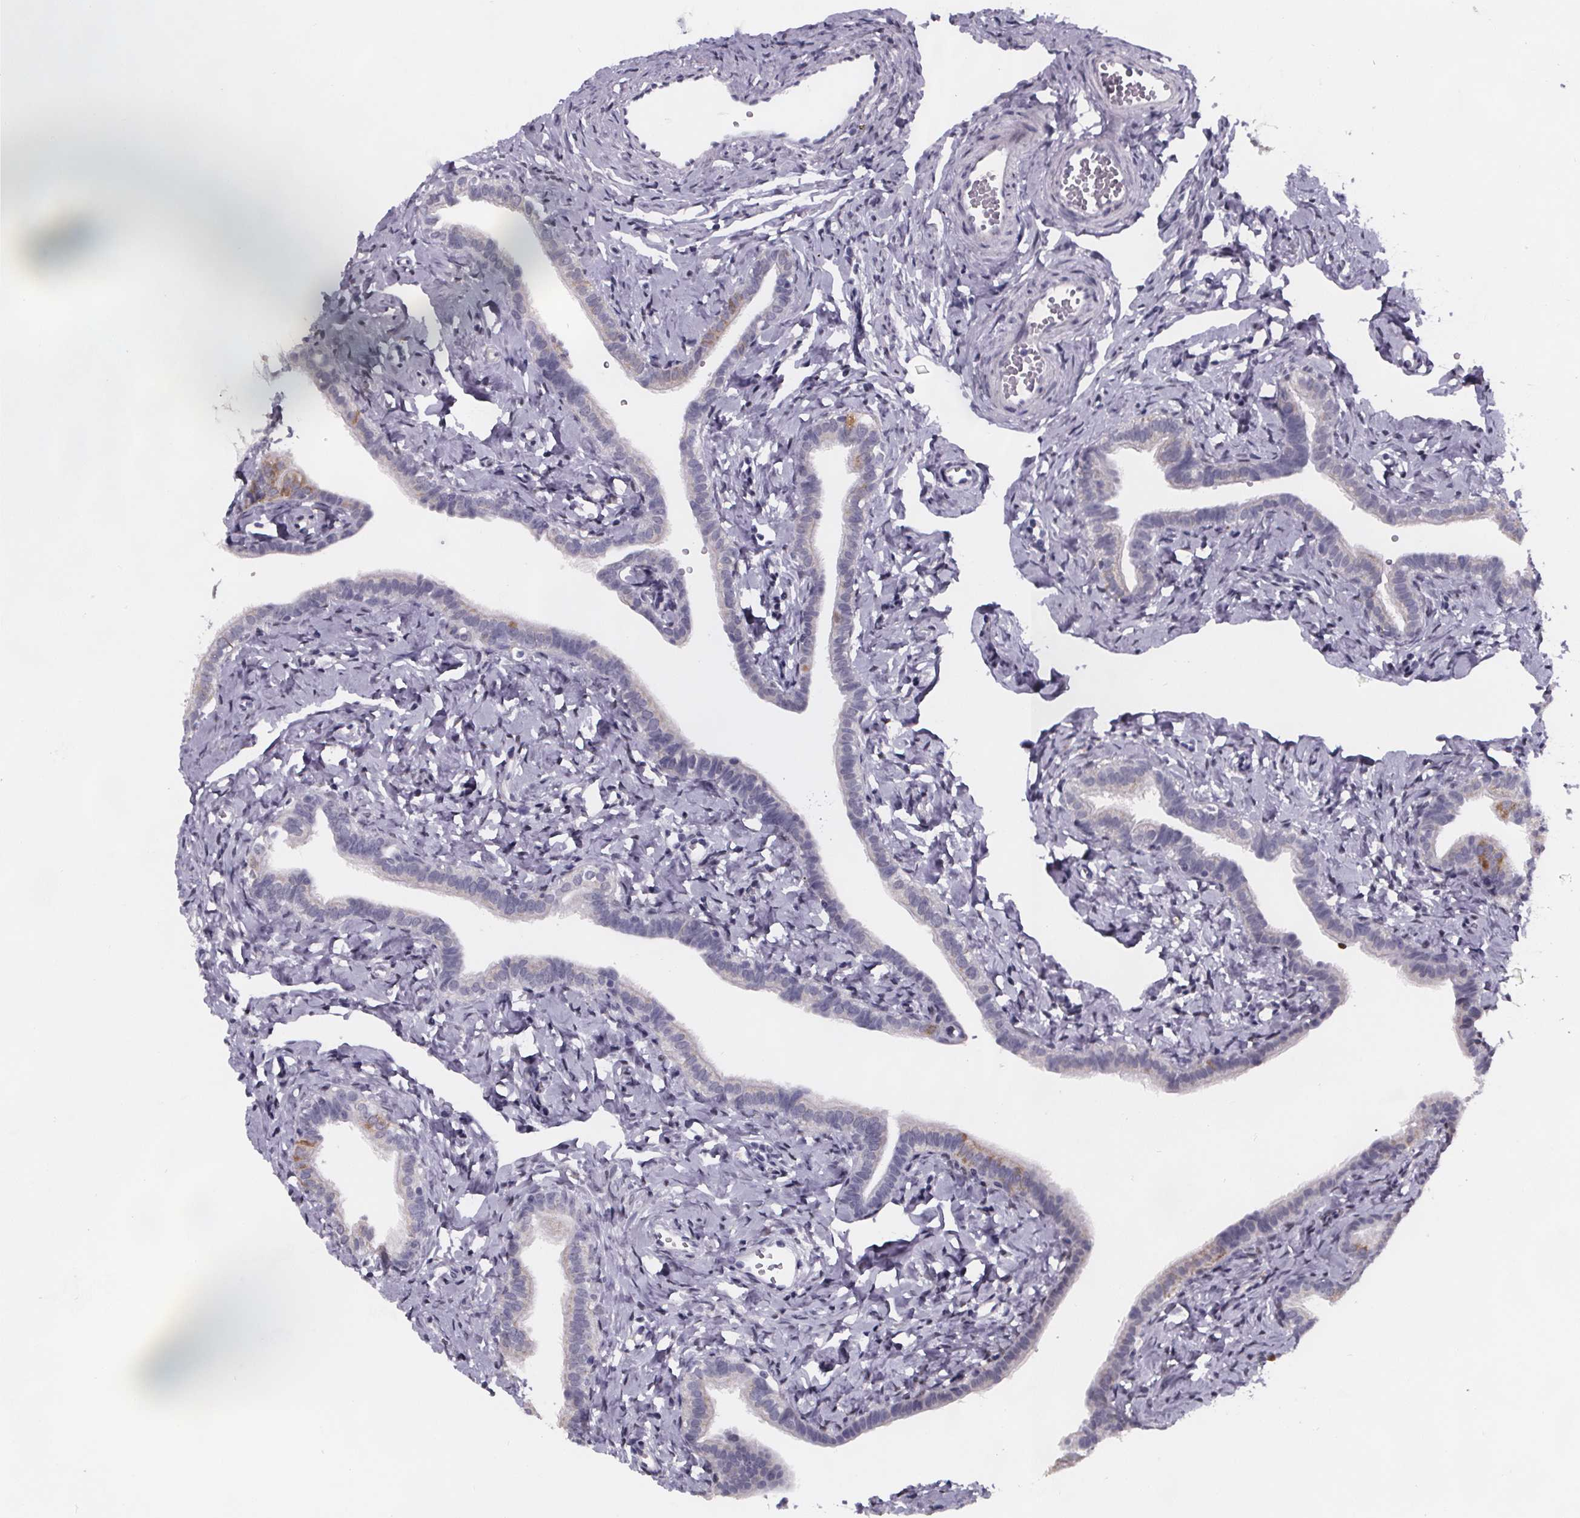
{"staining": {"intensity": "moderate", "quantity": "<25%", "location": "cytoplasmic/membranous"}, "tissue": "fallopian tube", "cell_type": "Glandular cells", "image_type": "normal", "snomed": [{"axis": "morphology", "description": "Normal tissue, NOS"}, {"axis": "topography", "description": "Fallopian tube"}], "caption": "Immunohistochemical staining of normal fallopian tube displays <25% levels of moderate cytoplasmic/membranous protein positivity in approximately <25% of glandular cells. Nuclei are stained in blue.", "gene": "PAH", "patient": {"sex": "female", "age": 41}}